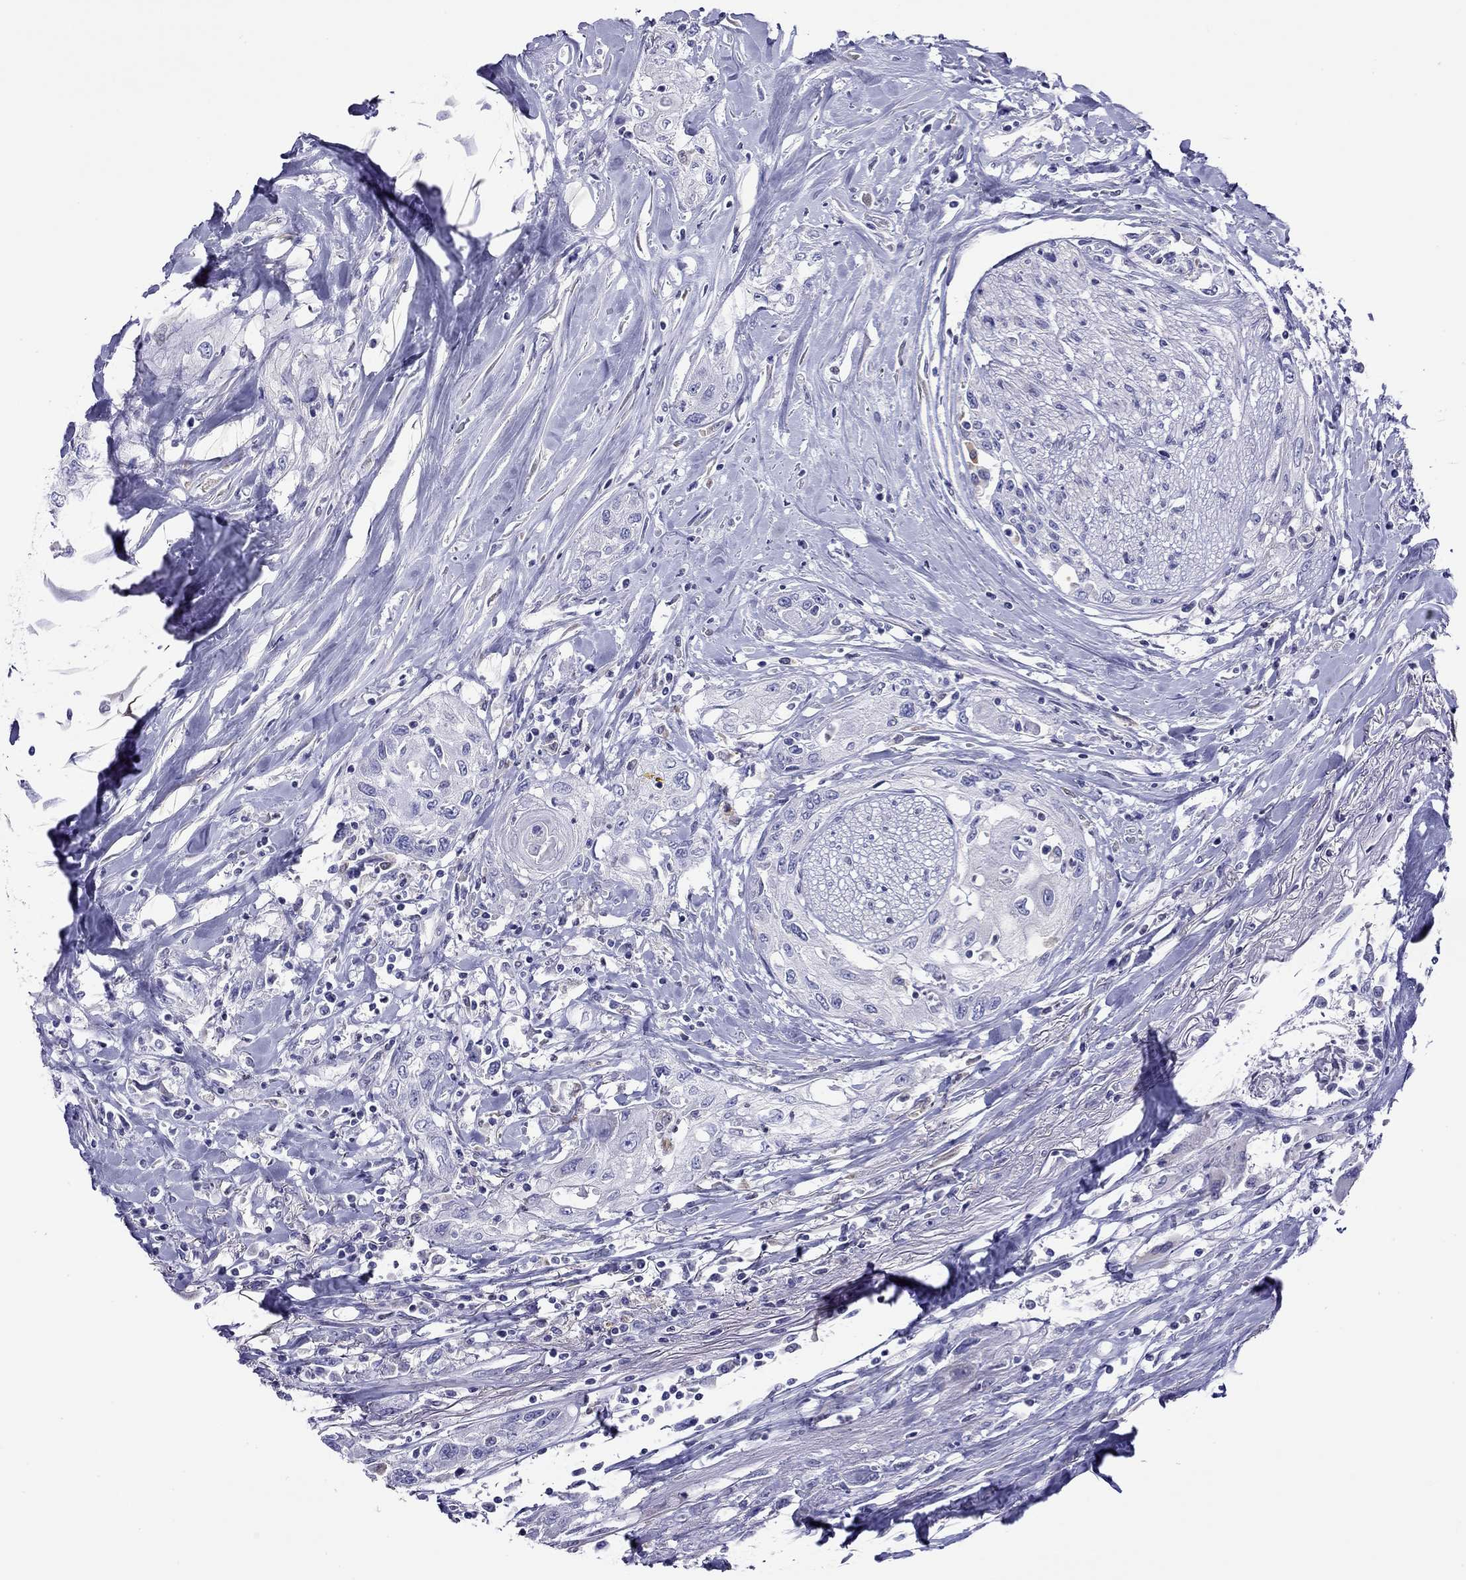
{"staining": {"intensity": "negative", "quantity": "none", "location": "none"}, "tissue": "head and neck cancer", "cell_type": "Tumor cells", "image_type": "cancer", "snomed": [{"axis": "morphology", "description": "Normal tissue, NOS"}, {"axis": "morphology", "description": "Squamous cell carcinoma, NOS"}, {"axis": "topography", "description": "Oral tissue"}, {"axis": "topography", "description": "Peripheral nerve tissue"}, {"axis": "topography", "description": "Head-Neck"}], "caption": "Immunohistochemistry (IHC) of human head and neck cancer shows no staining in tumor cells.", "gene": "SLC46A2", "patient": {"sex": "female", "age": 59}}